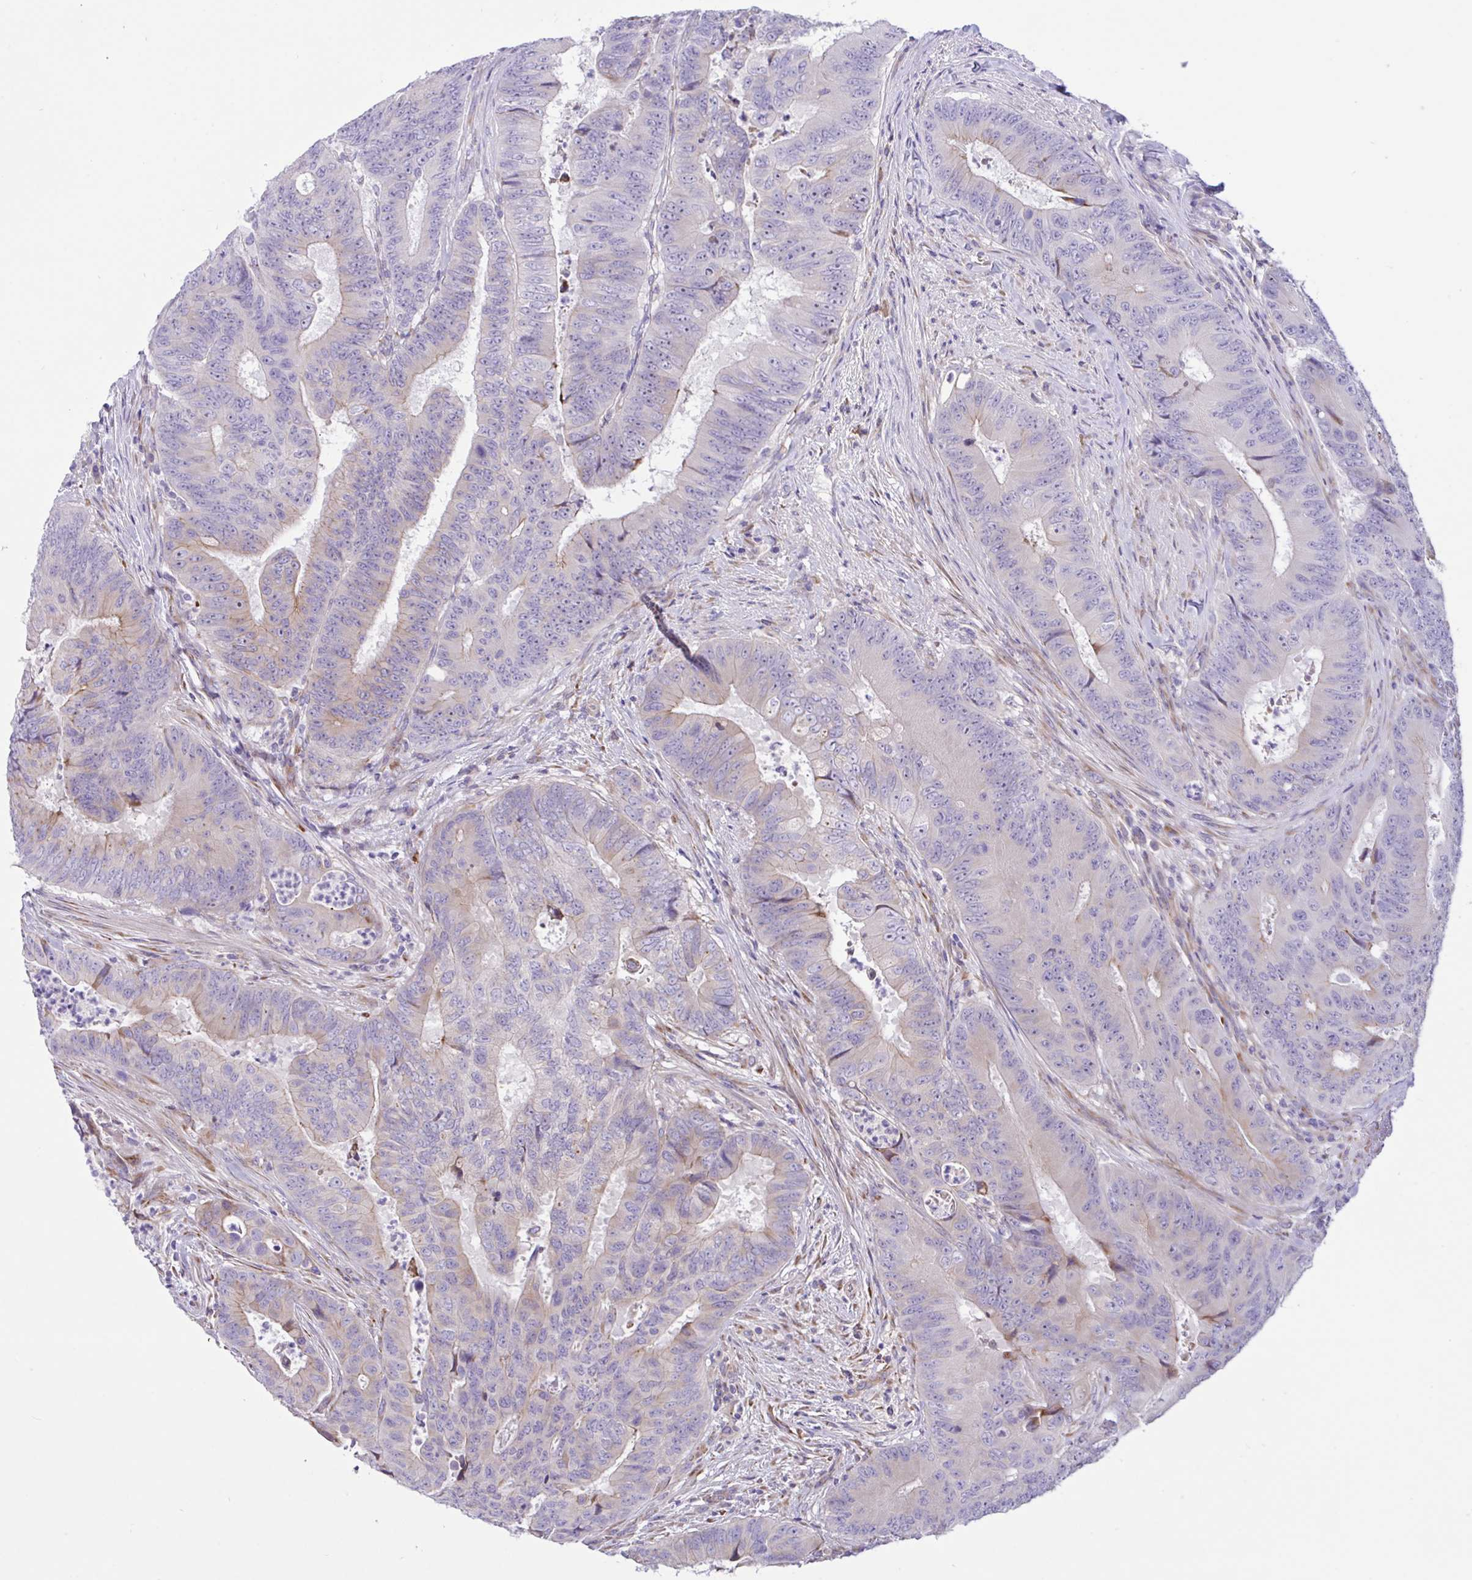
{"staining": {"intensity": "weak", "quantity": "<25%", "location": "cytoplasmic/membranous"}, "tissue": "colorectal cancer", "cell_type": "Tumor cells", "image_type": "cancer", "snomed": [{"axis": "morphology", "description": "Adenocarcinoma, NOS"}, {"axis": "topography", "description": "Colon"}], "caption": "High power microscopy micrograph of an immunohistochemistry (IHC) micrograph of colorectal adenocarcinoma, revealing no significant staining in tumor cells.", "gene": "DSC3", "patient": {"sex": "female", "age": 48}}